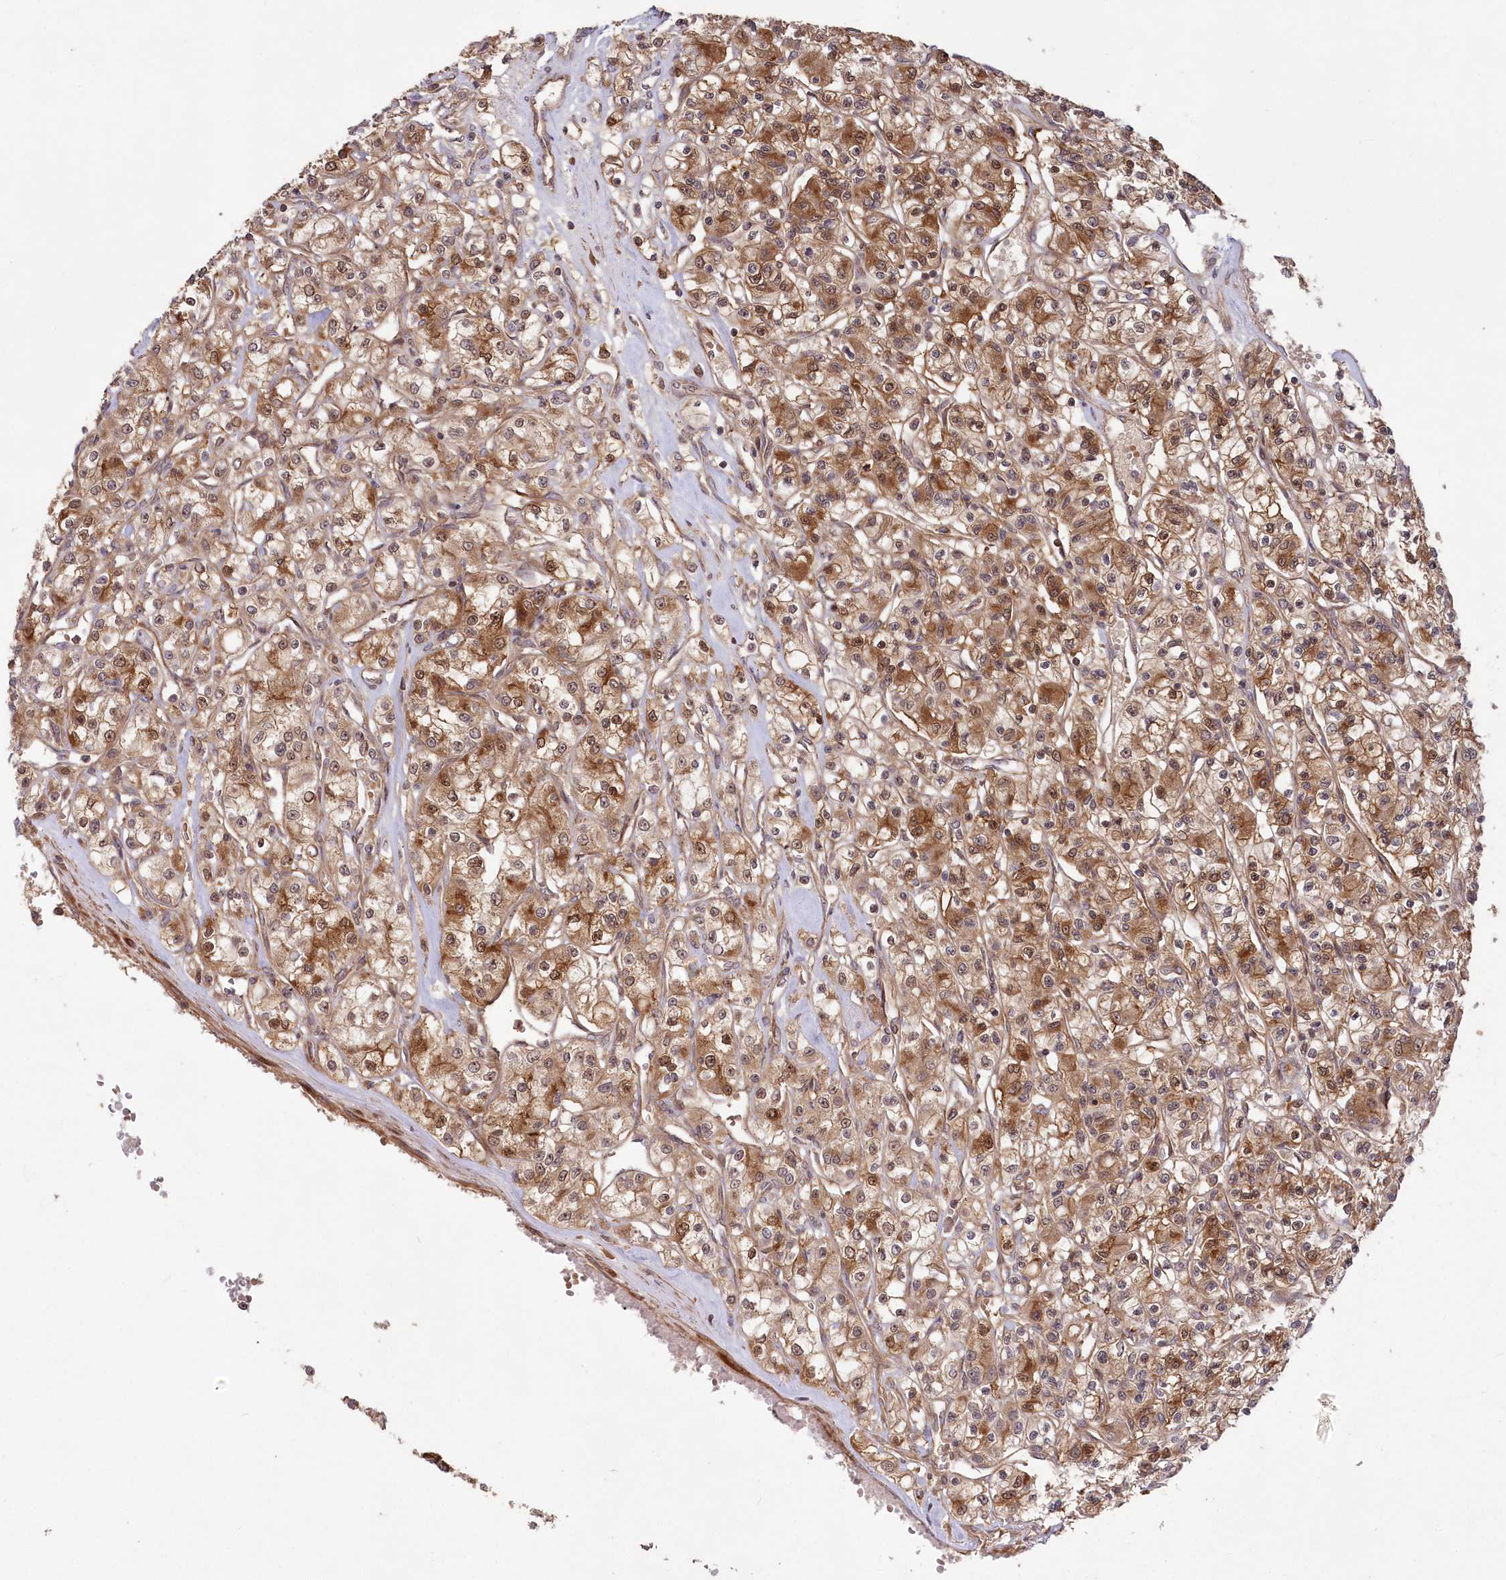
{"staining": {"intensity": "moderate", "quantity": ">75%", "location": "cytoplasmic/membranous,nuclear"}, "tissue": "renal cancer", "cell_type": "Tumor cells", "image_type": "cancer", "snomed": [{"axis": "morphology", "description": "Adenocarcinoma, NOS"}, {"axis": "topography", "description": "Kidney"}], "caption": "Immunohistochemical staining of human adenocarcinoma (renal) exhibits medium levels of moderate cytoplasmic/membranous and nuclear staining in approximately >75% of tumor cells.", "gene": "TBCA", "patient": {"sex": "female", "age": 59}}